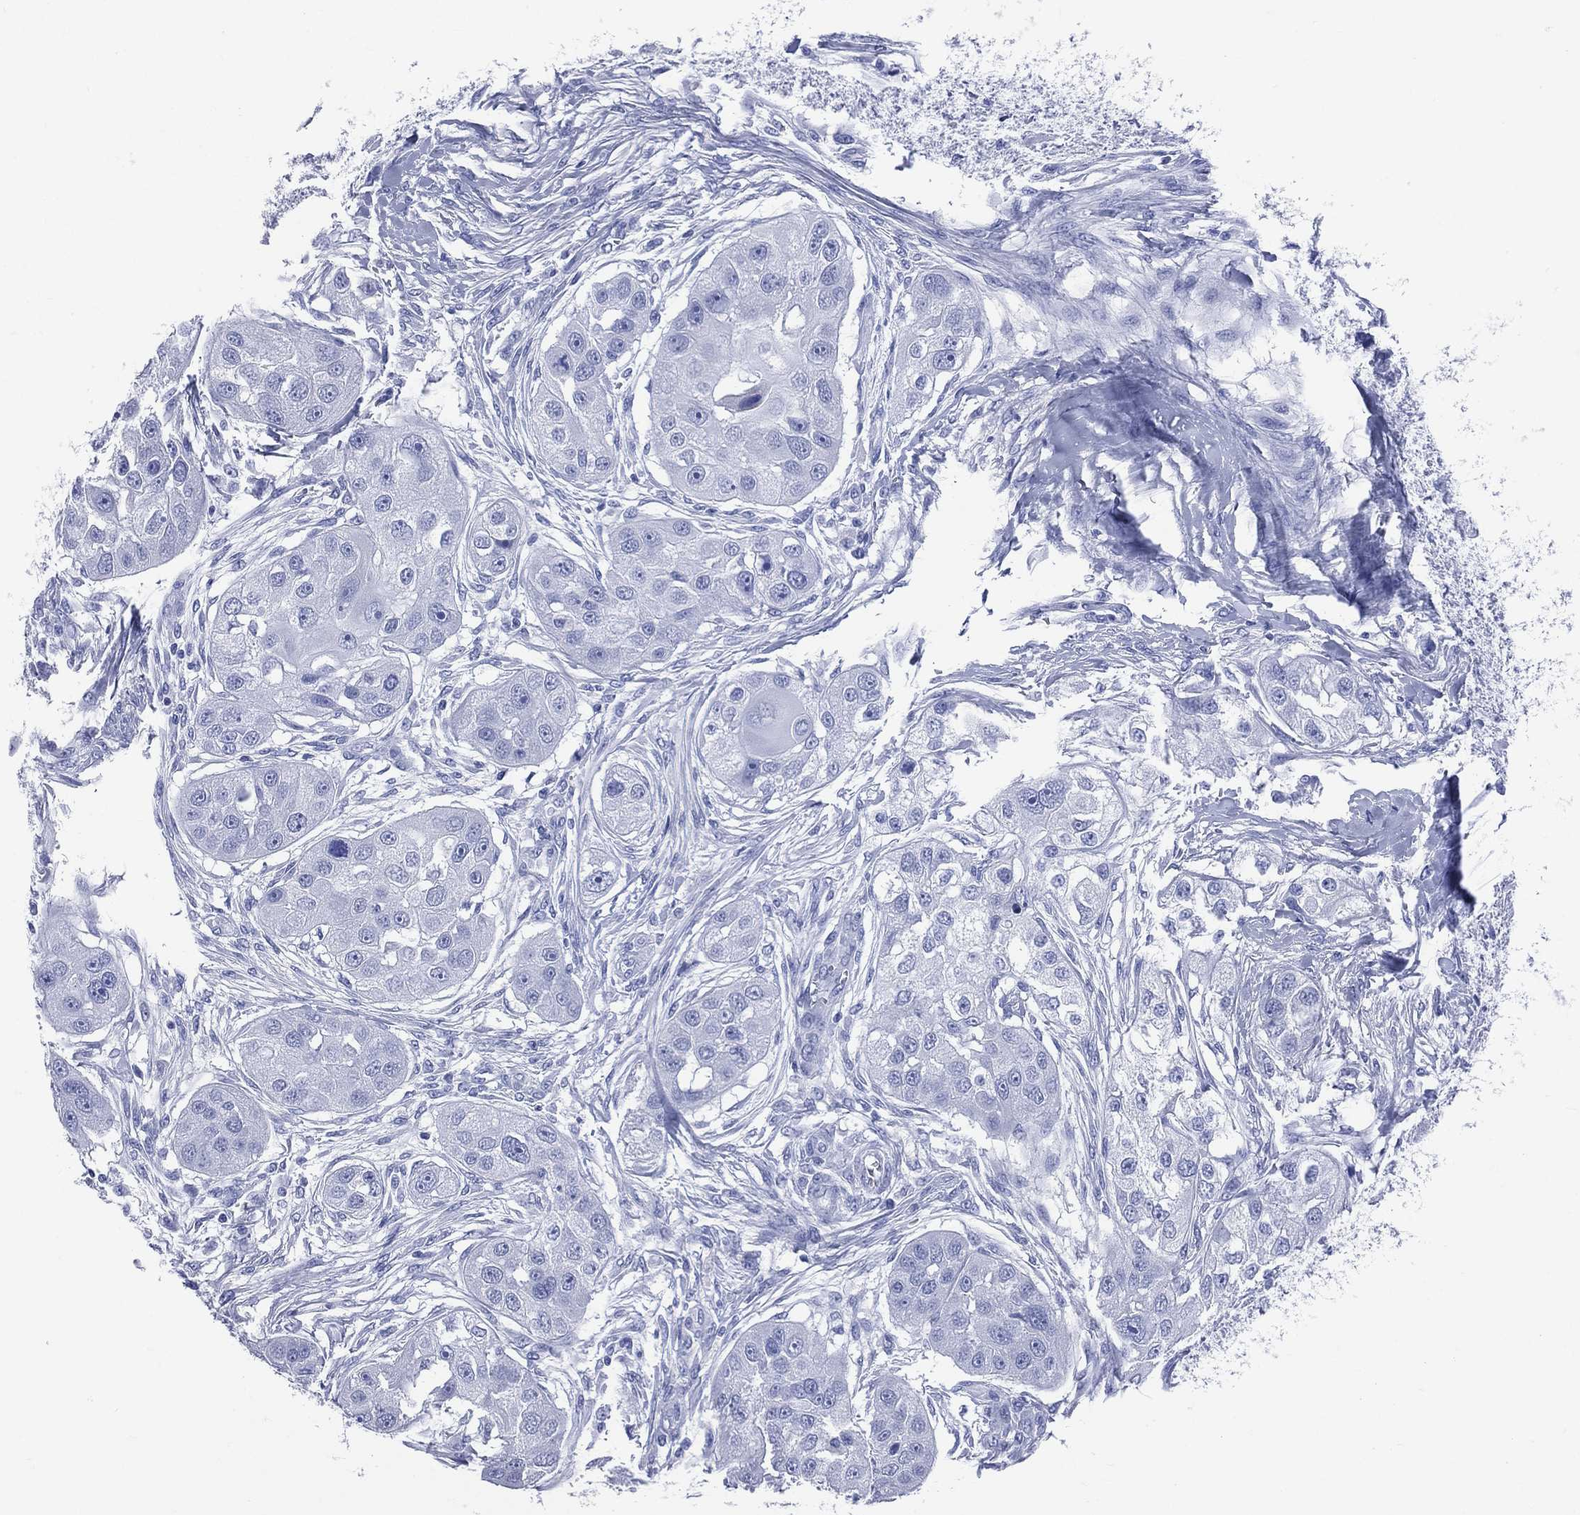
{"staining": {"intensity": "negative", "quantity": "none", "location": "none"}, "tissue": "head and neck cancer", "cell_type": "Tumor cells", "image_type": "cancer", "snomed": [{"axis": "morphology", "description": "Normal tissue, NOS"}, {"axis": "morphology", "description": "Squamous cell carcinoma, NOS"}, {"axis": "topography", "description": "Skeletal muscle"}, {"axis": "topography", "description": "Head-Neck"}], "caption": "An image of head and neck cancer stained for a protein shows no brown staining in tumor cells.", "gene": "SYP", "patient": {"sex": "male", "age": 51}}